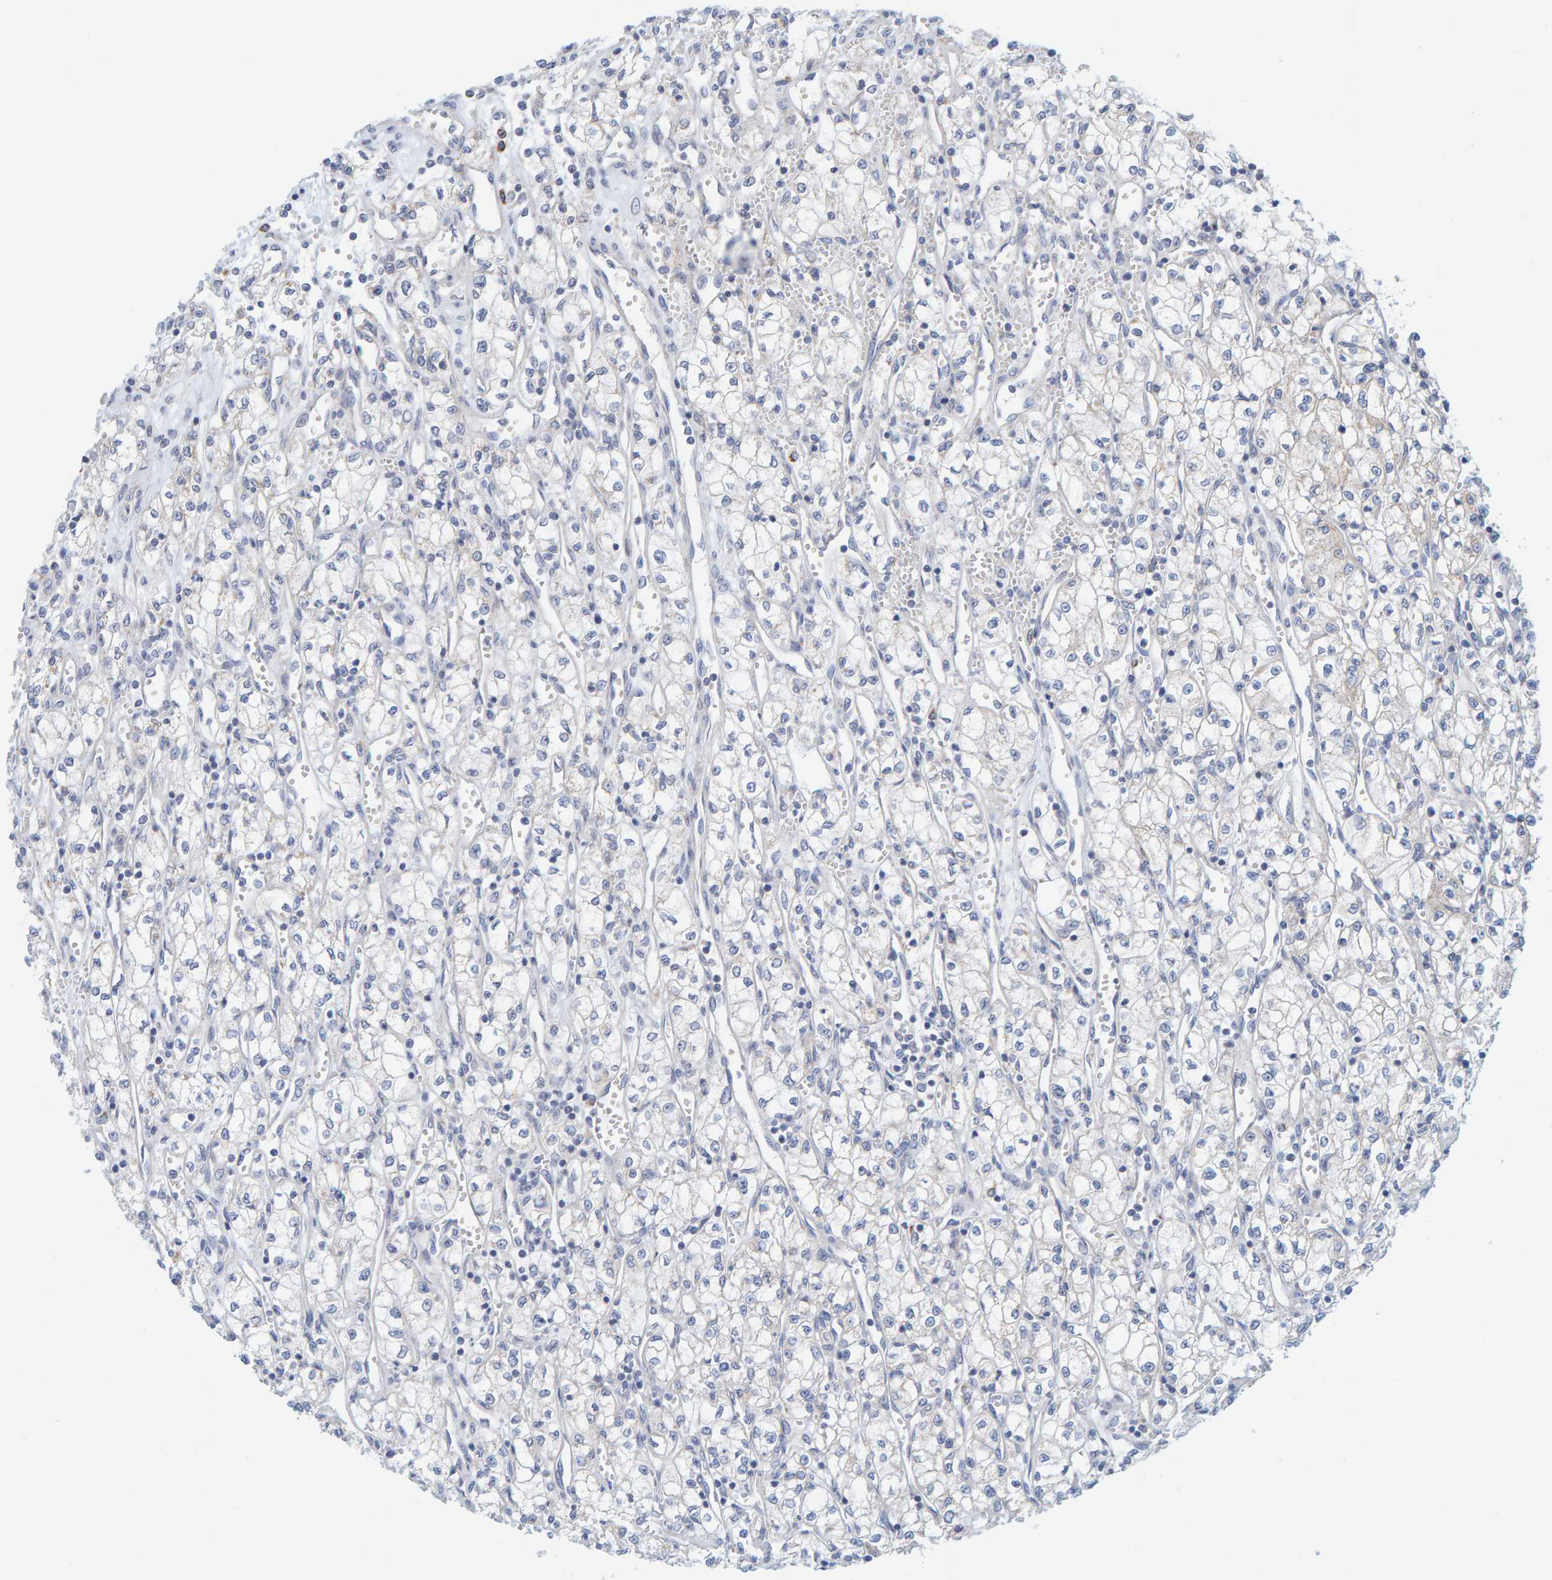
{"staining": {"intensity": "negative", "quantity": "none", "location": "none"}, "tissue": "renal cancer", "cell_type": "Tumor cells", "image_type": "cancer", "snomed": [{"axis": "morphology", "description": "Adenocarcinoma, NOS"}, {"axis": "topography", "description": "Kidney"}], "caption": "IHC histopathology image of neoplastic tissue: human renal cancer stained with DAB (3,3'-diaminobenzidine) exhibits no significant protein positivity in tumor cells. (Brightfield microscopy of DAB IHC at high magnification).", "gene": "ZC3H3", "patient": {"sex": "male", "age": 59}}